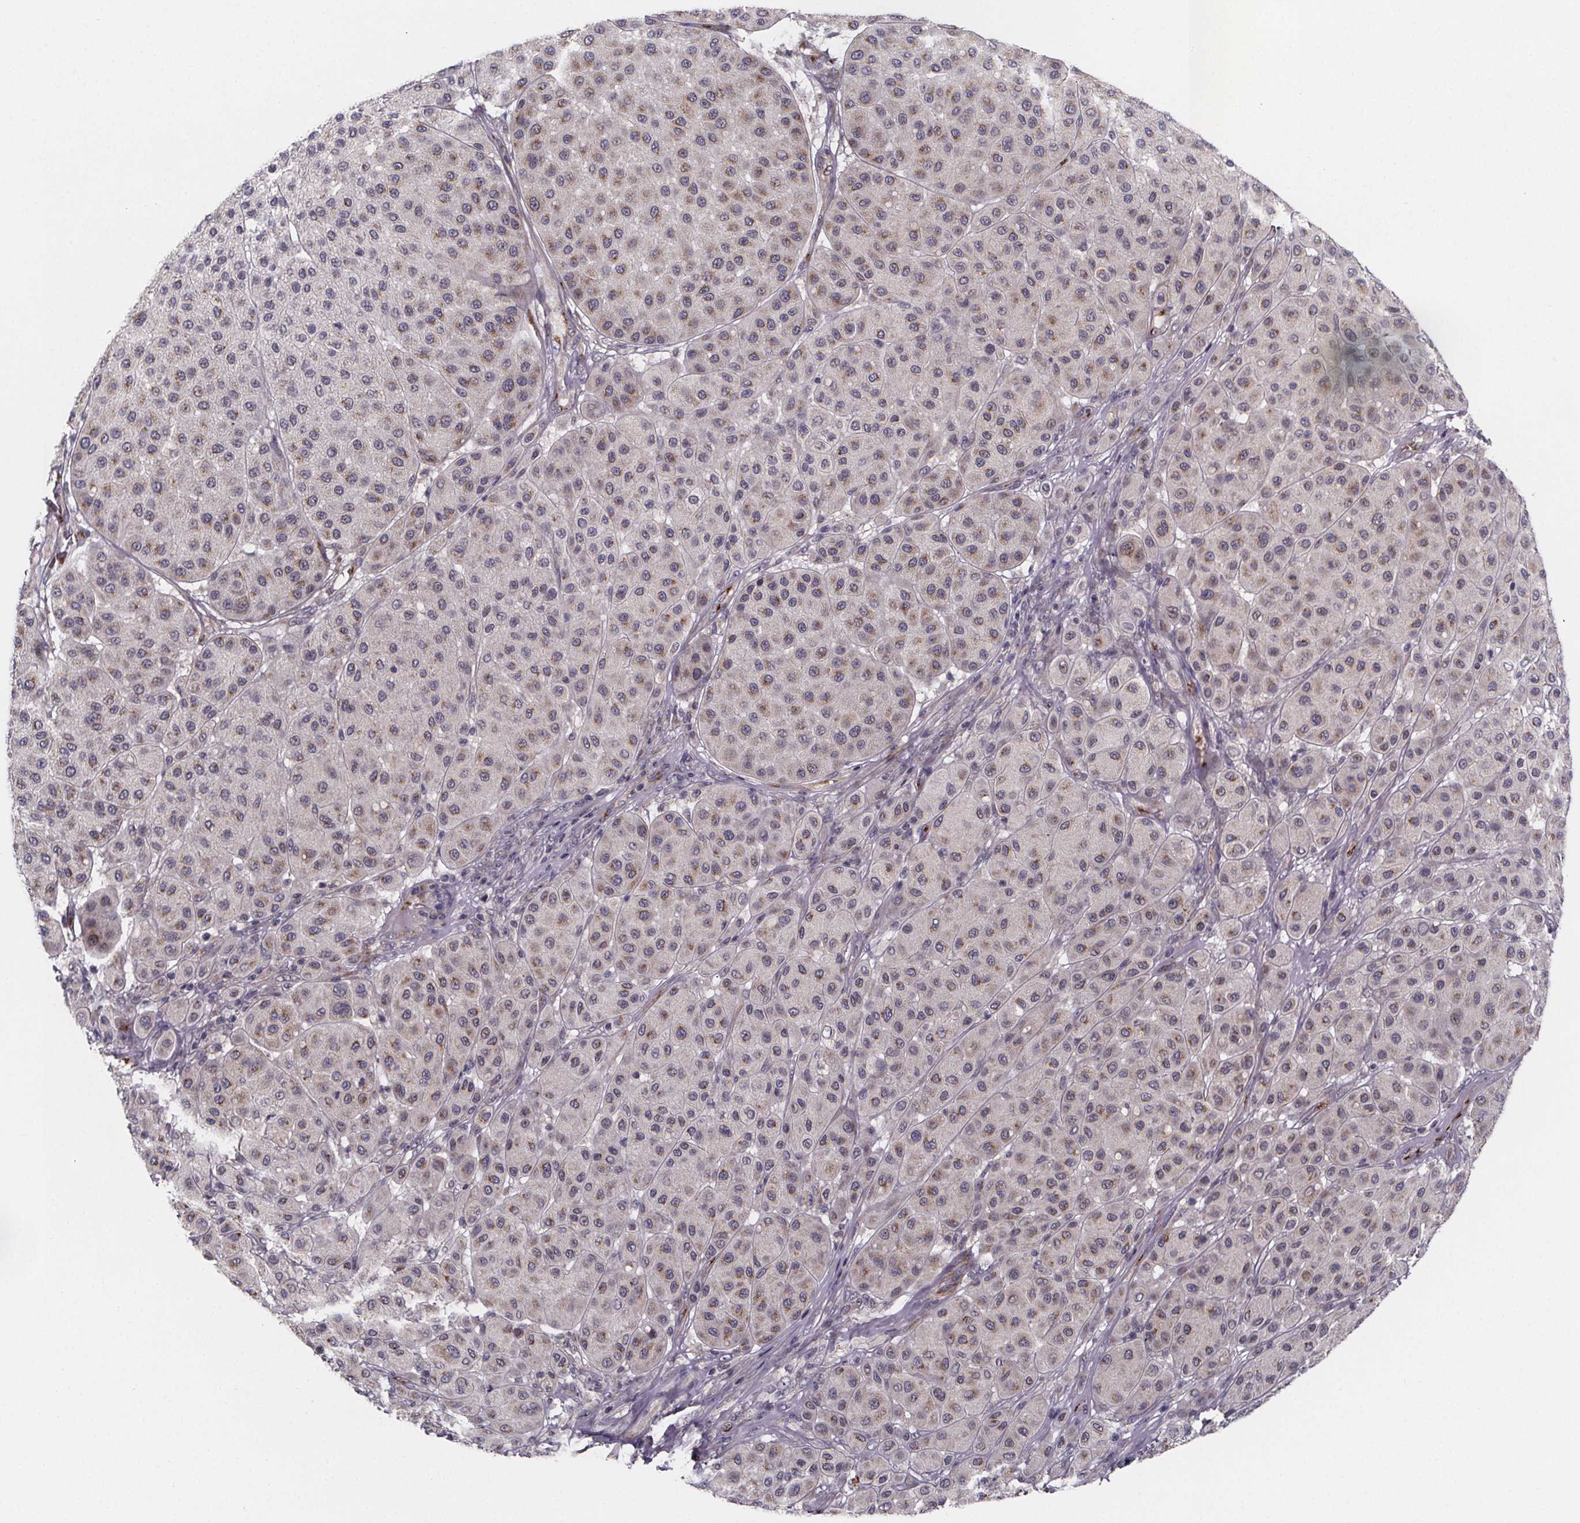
{"staining": {"intensity": "moderate", "quantity": "<25%", "location": "cytoplasmic/membranous"}, "tissue": "melanoma", "cell_type": "Tumor cells", "image_type": "cancer", "snomed": [{"axis": "morphology", "description": "Malignant melanoma, Metastatic site"}, {"axis": "topography", "description": "Smooth muscle"}], "caption": "The photomicrograph shows a brown stain indicating the presence of a protein in the cytoplasmic/membranous of tumor cells in malignant melanoma (metastatic site).", "gene": "NDST1", "patient": {"sex": "male", "age": 41}}